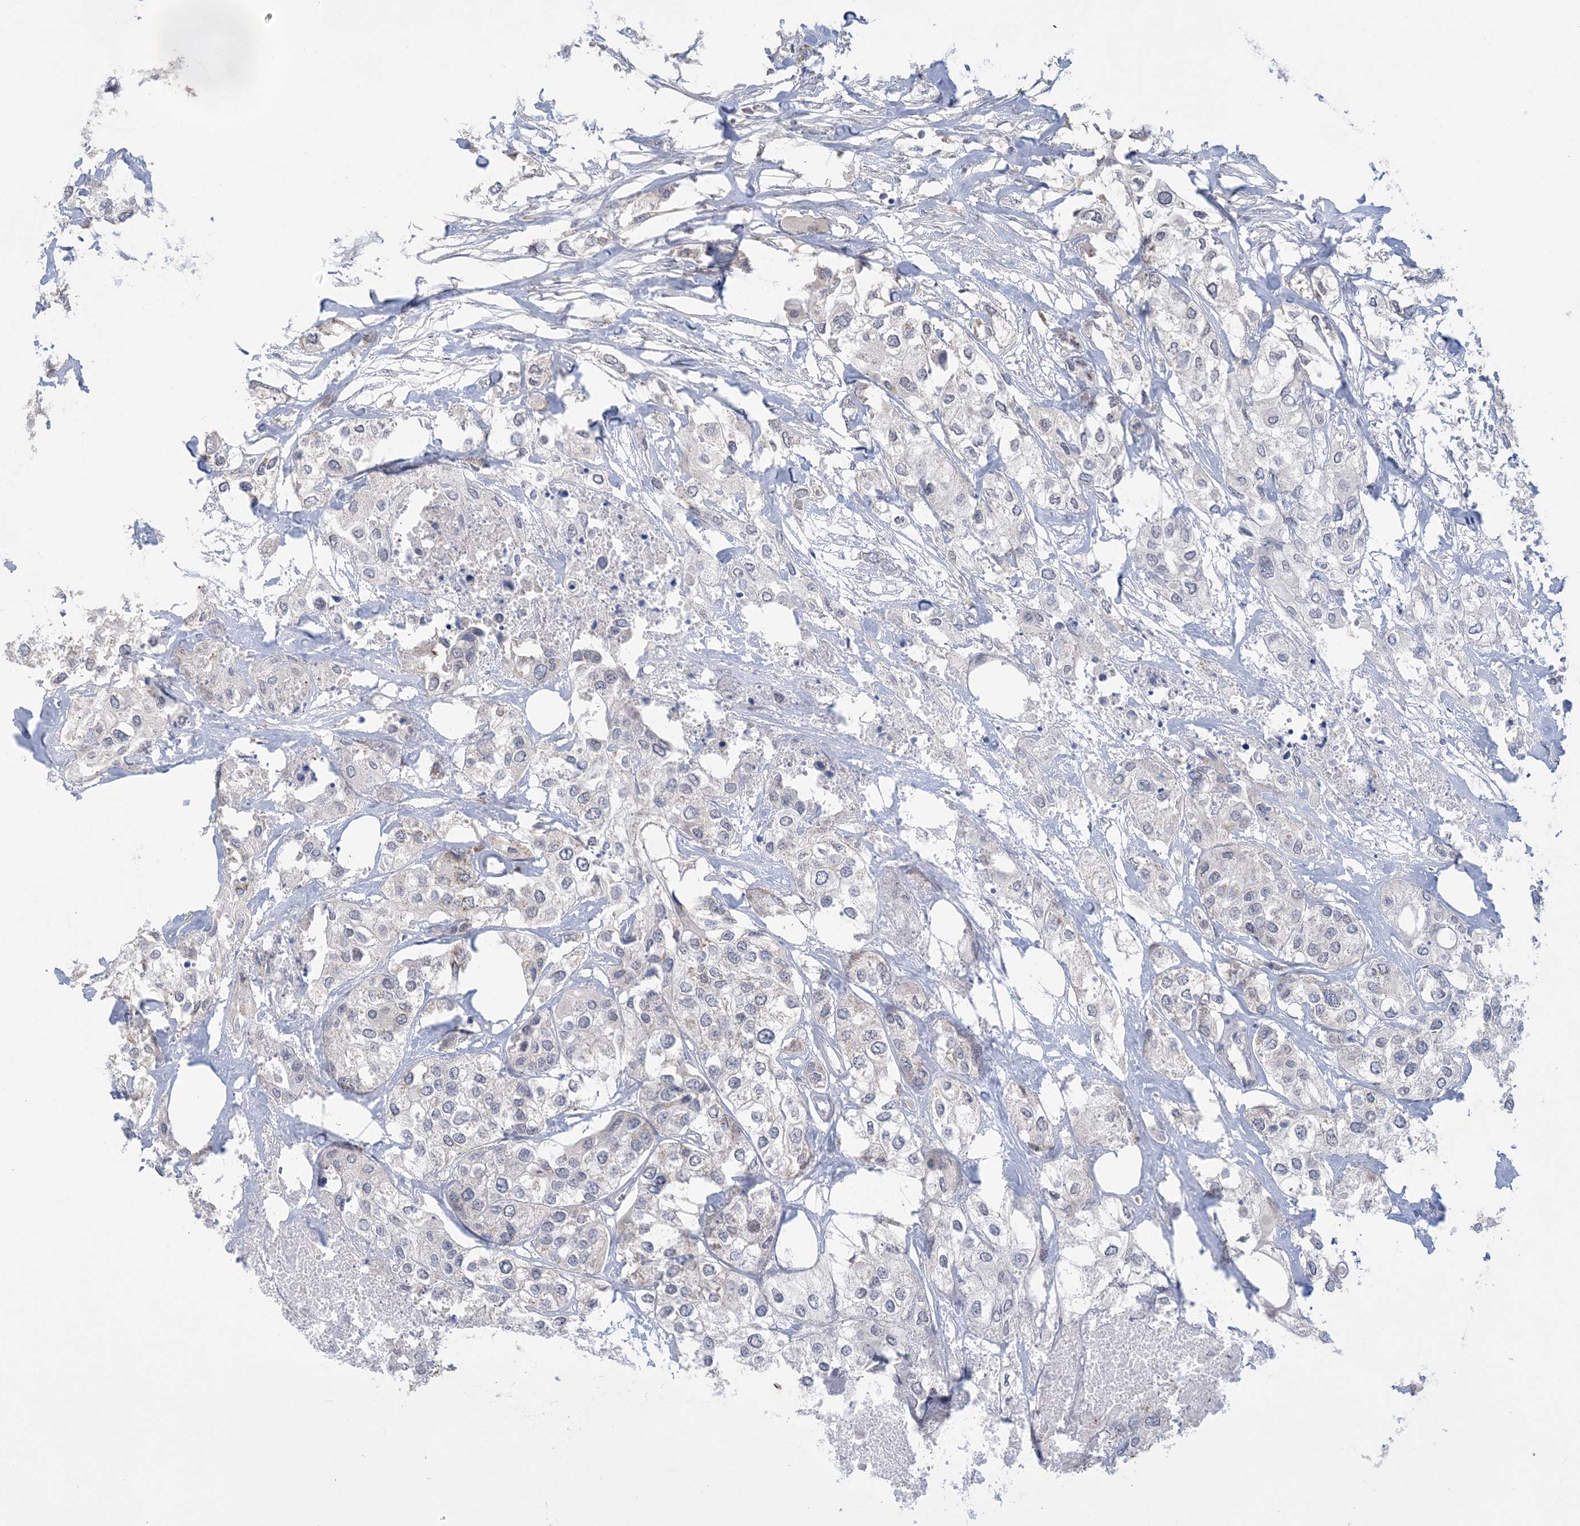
{"staining": {"intensity": "negative", "quantity": "none", "location": "none"}, "tissue": "urothelial cancer", "cell_type": "Tumor cells", "image_type": "cancer", "snomed": [{"axis": "morphology", "description": "Urothelial carcinoma, High grade"}, {"axis": "topography", "description": "Urinary bladder"}], "caption": "The micrograph exhibits no staining of tumor cells in urothelial cancer.", "gene": "TRMT10C", "patient": {"sex": "male", "age": 64}}